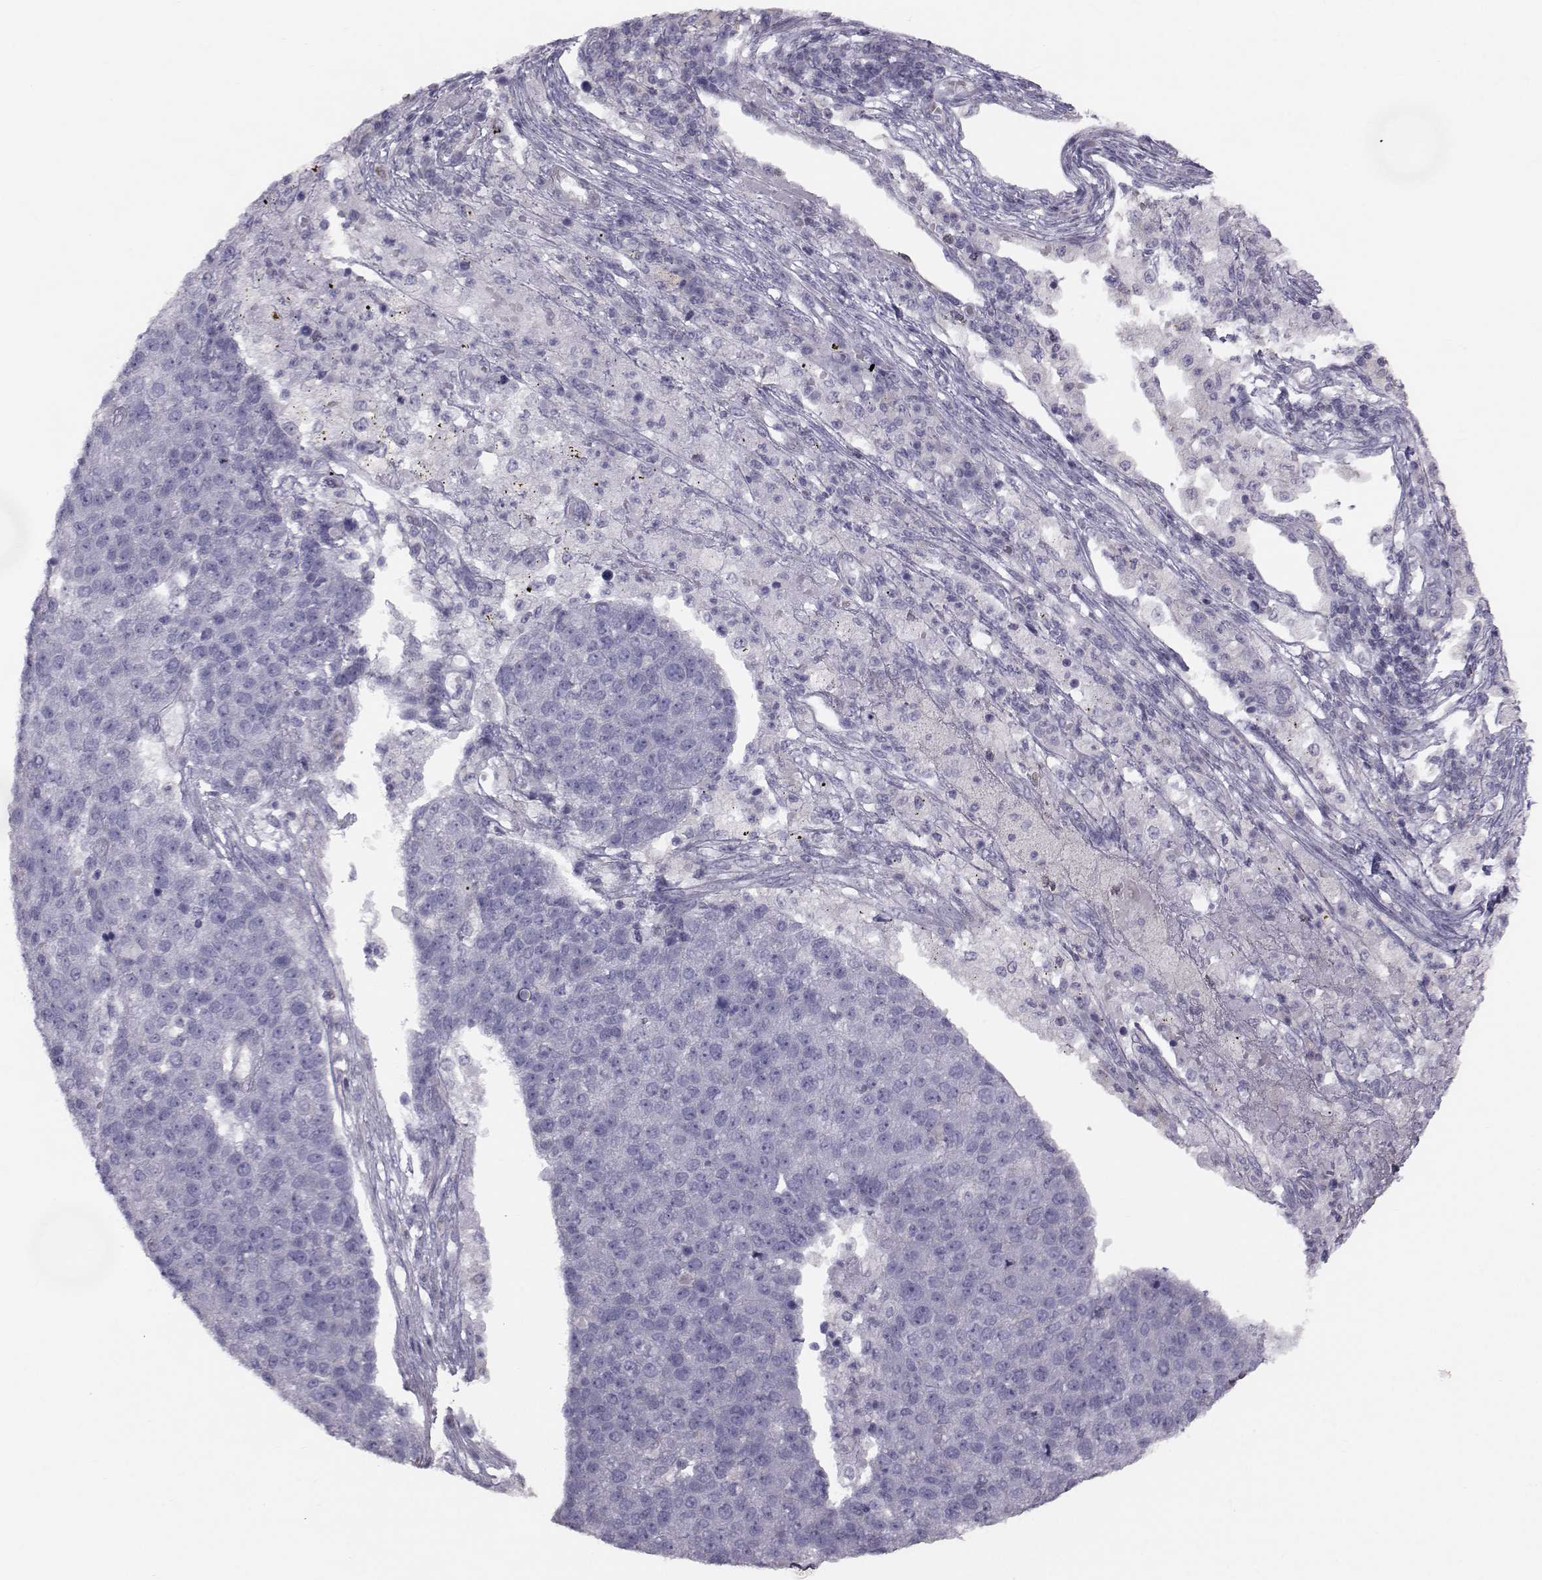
{"staining": {"intensity": "negative", "quantity": "none", "location": "none"}, "tissue": "pancreatic cancer", "cell_type": "Tumor cells", "image_type": "cancer", "snomed": [{"axis": "morphology", "description": "Adenocarcinoma, NOS"}, {"axis": "topography", "description": "Pancreas"}], "caption": "A micrograph of adenocarcinoma (pancreatic) stained for a protein demonstrates no brown staining in tumor cells. (DAB immunohistochemistry, high magnification).", "gene": "GARIN3", "patient": {"sex": "female", "age": 61}}